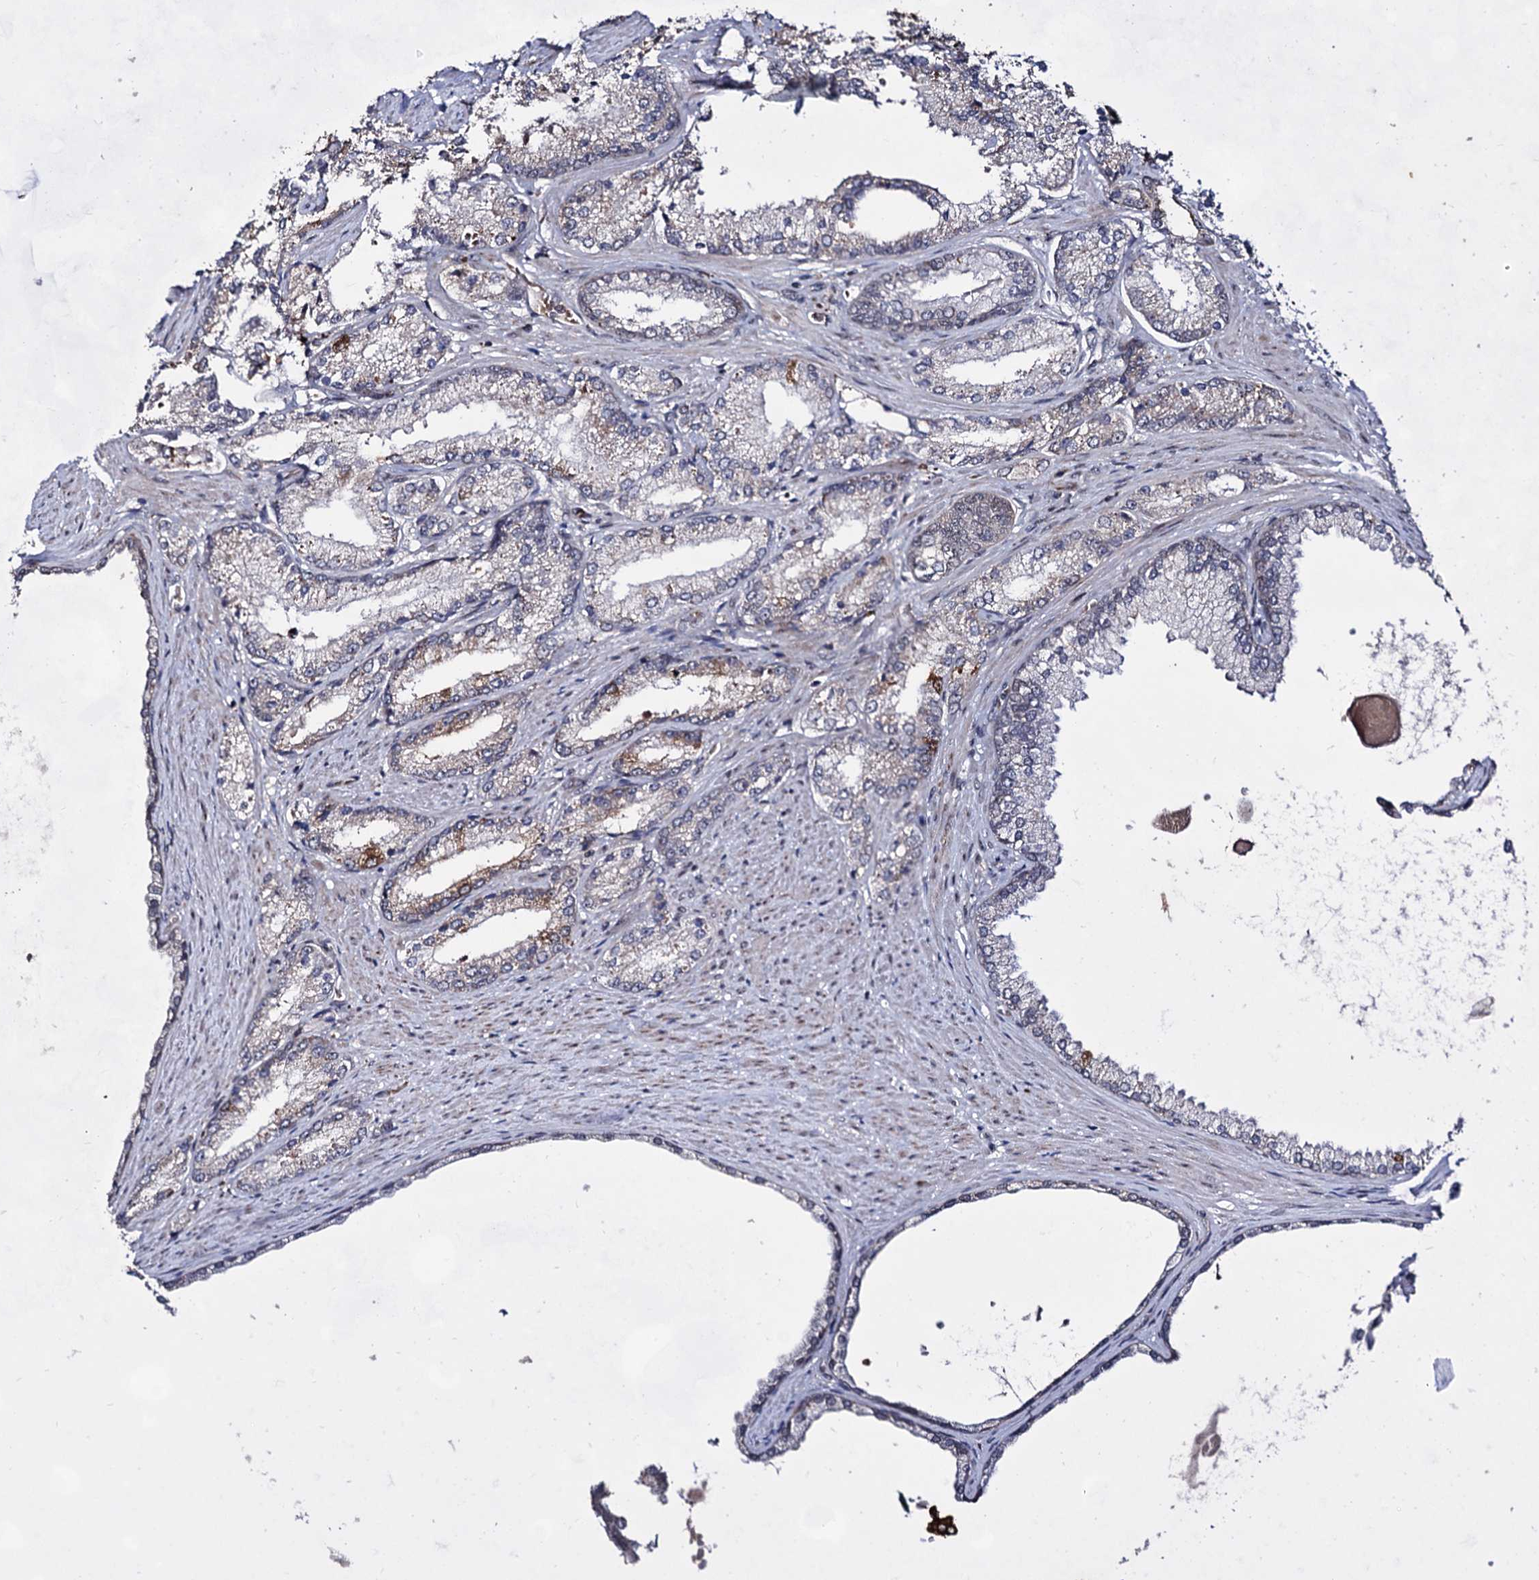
{"staining": {"intensity": "moderate", "quantity": "<25%", "location": "cytoplasmic/membranous"}, "tissue": "prostate cancer", "cell_type": "Tumor cells", "image_type": "cancer", "snomed": [{"axis": "morphology", "description": "Adenocarcinoma, High grade"}, {"axis": "topography", "description": "Prostate"}], "caption": "DAB immunohistochemical staining of human prostate cancer displays moderate cytoplasmic/membranous protein staining in approximately <25% of tumor cells.", "gene": "EXOSC10", "patient": {"sex": "male", "age": 66}}